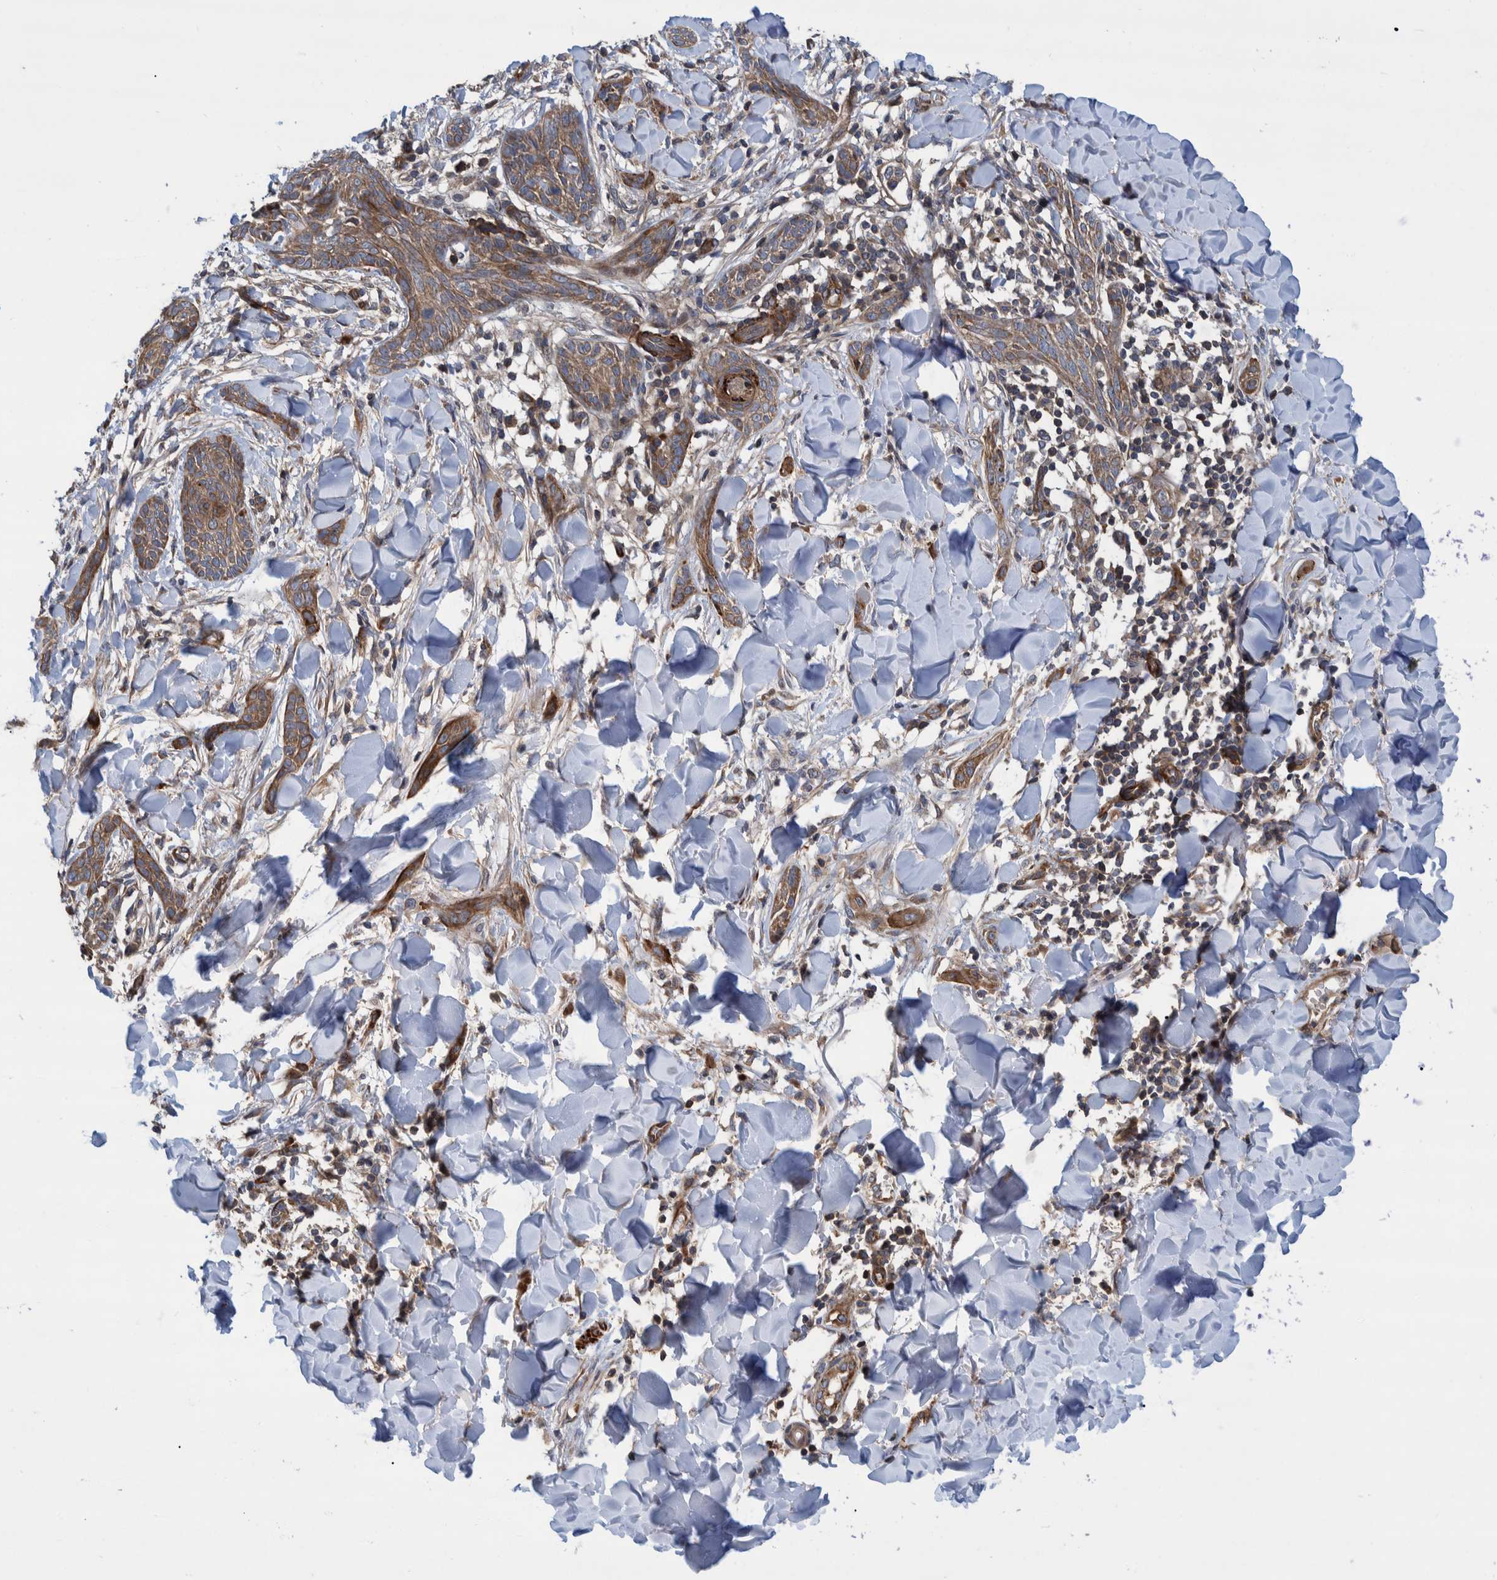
{"staining": {"intensity": "moderate", "quantity": ">75%", "location": "cytoplasmic/membranous"}, "tissue": "skin cancer", "cell_type": "Tumor cells", "image_type": "cancer", "snomed": [{"axis": "morphology", "description": "Basal cell carcinoma"}, {"axis": "topography", "description": "Skin"}], "caption": "Immunohistochemistry micrograph of skin cancer stained for a protein (brown), which shows medium levels of moderate cytoplasmic/membranous positivity in approximately >75% of tumor cells.", "gene": "GRPEL2", "patient": {"sex": "female", "age": 59}}